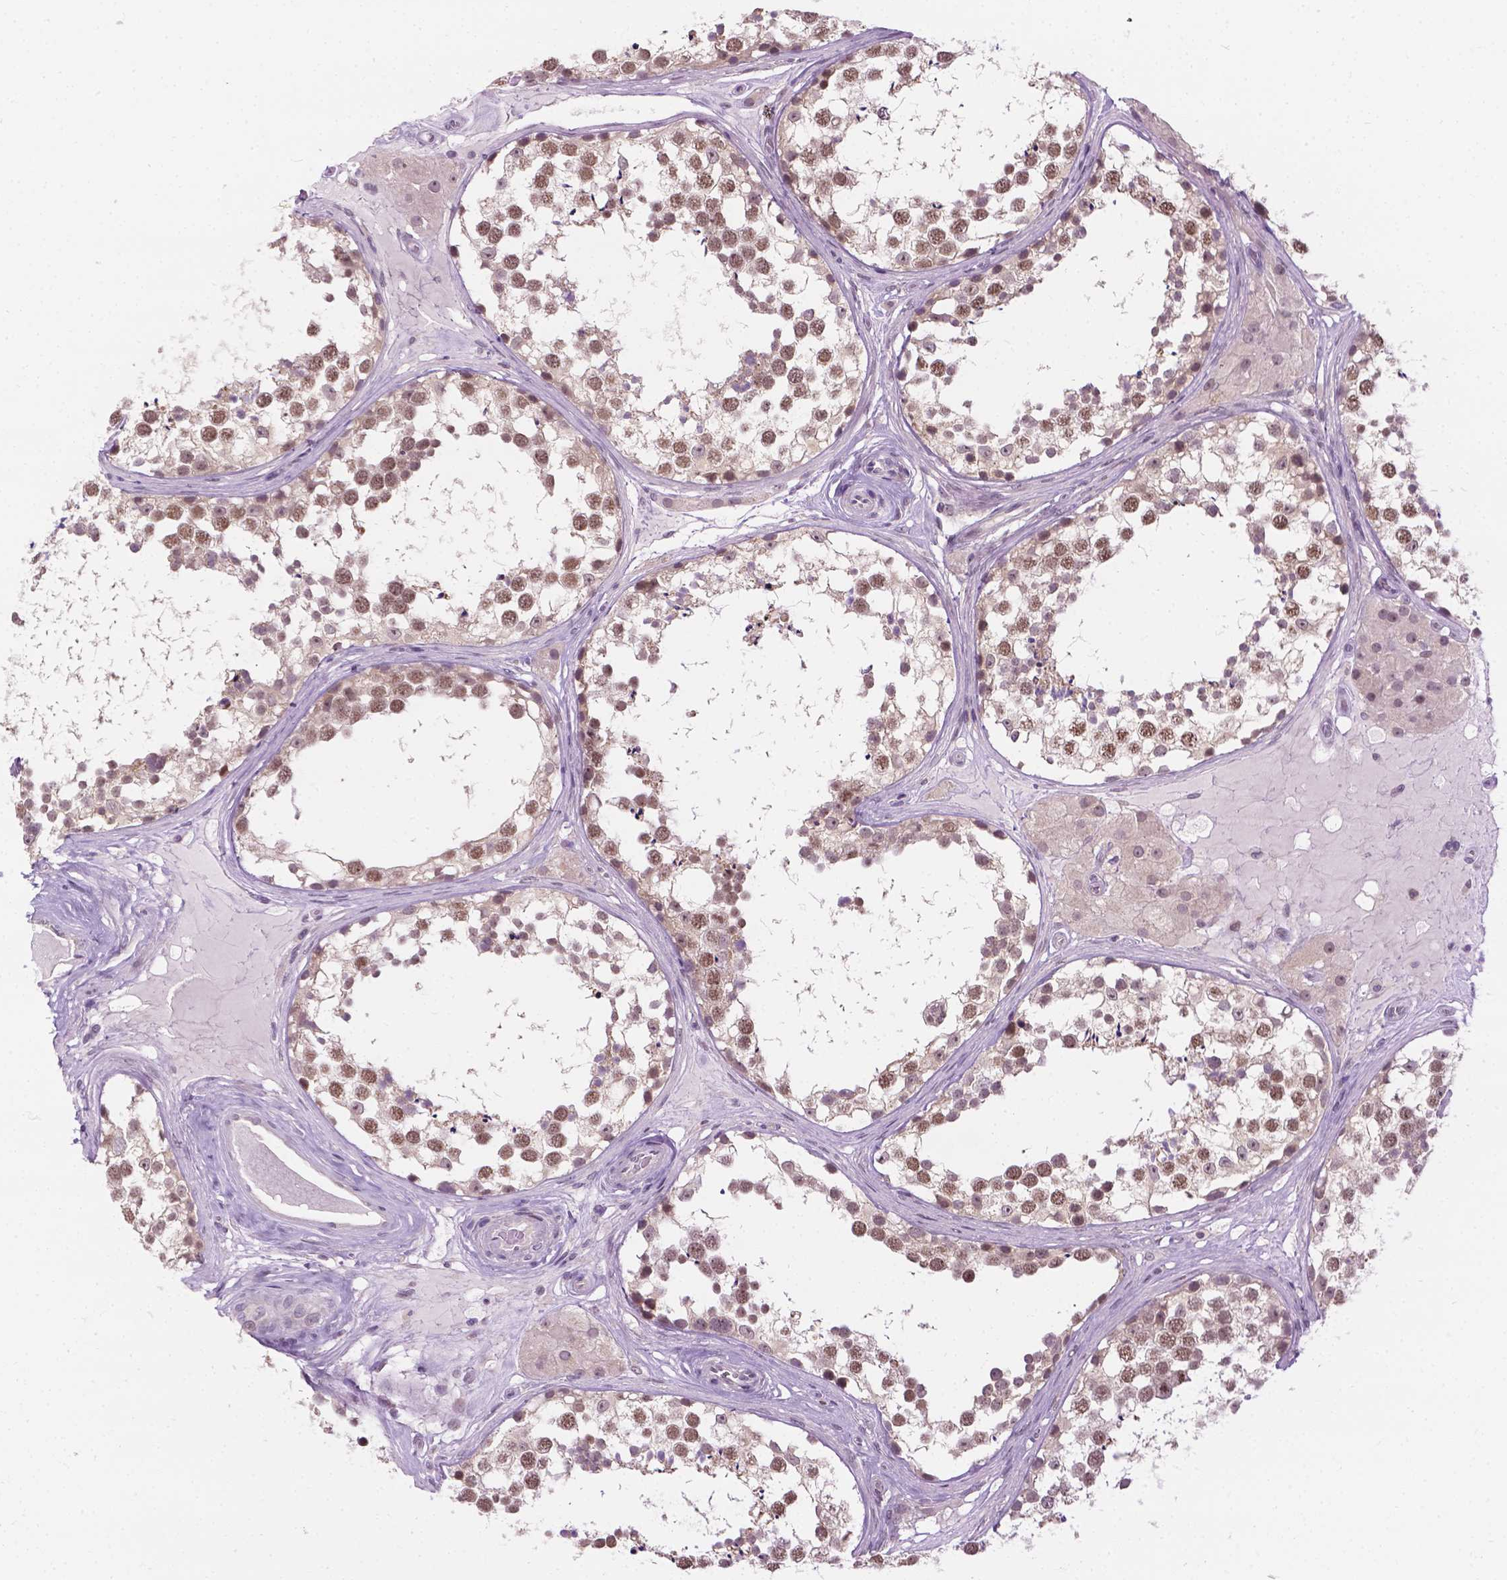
{"staining": {"intensity": "moderate", "quantity": "25%-75%", "location": "nuclear"}, "tissue": "testis", "cell_type": "Cells in seminiferous ducts", "image_type": "normal", "snomed": [{"axis": "morphology", "description": "Normal tissue, NOS"}, {"axis": "morphology", "description": "Seminoma, NOS"}, {"axis": "topography", "description": "Testis"}], "caption": "Testis stained with immunohistochemistry displays moderate nuclear positivity in about 25%-75% of cells in seminiferous ducts. Immunohistochemistry (ihc) stains the protein of interest in brown and the nuclei are stained blue.", "gene": "DENND4A", "patient": {"sex": "male", "age": 65}}